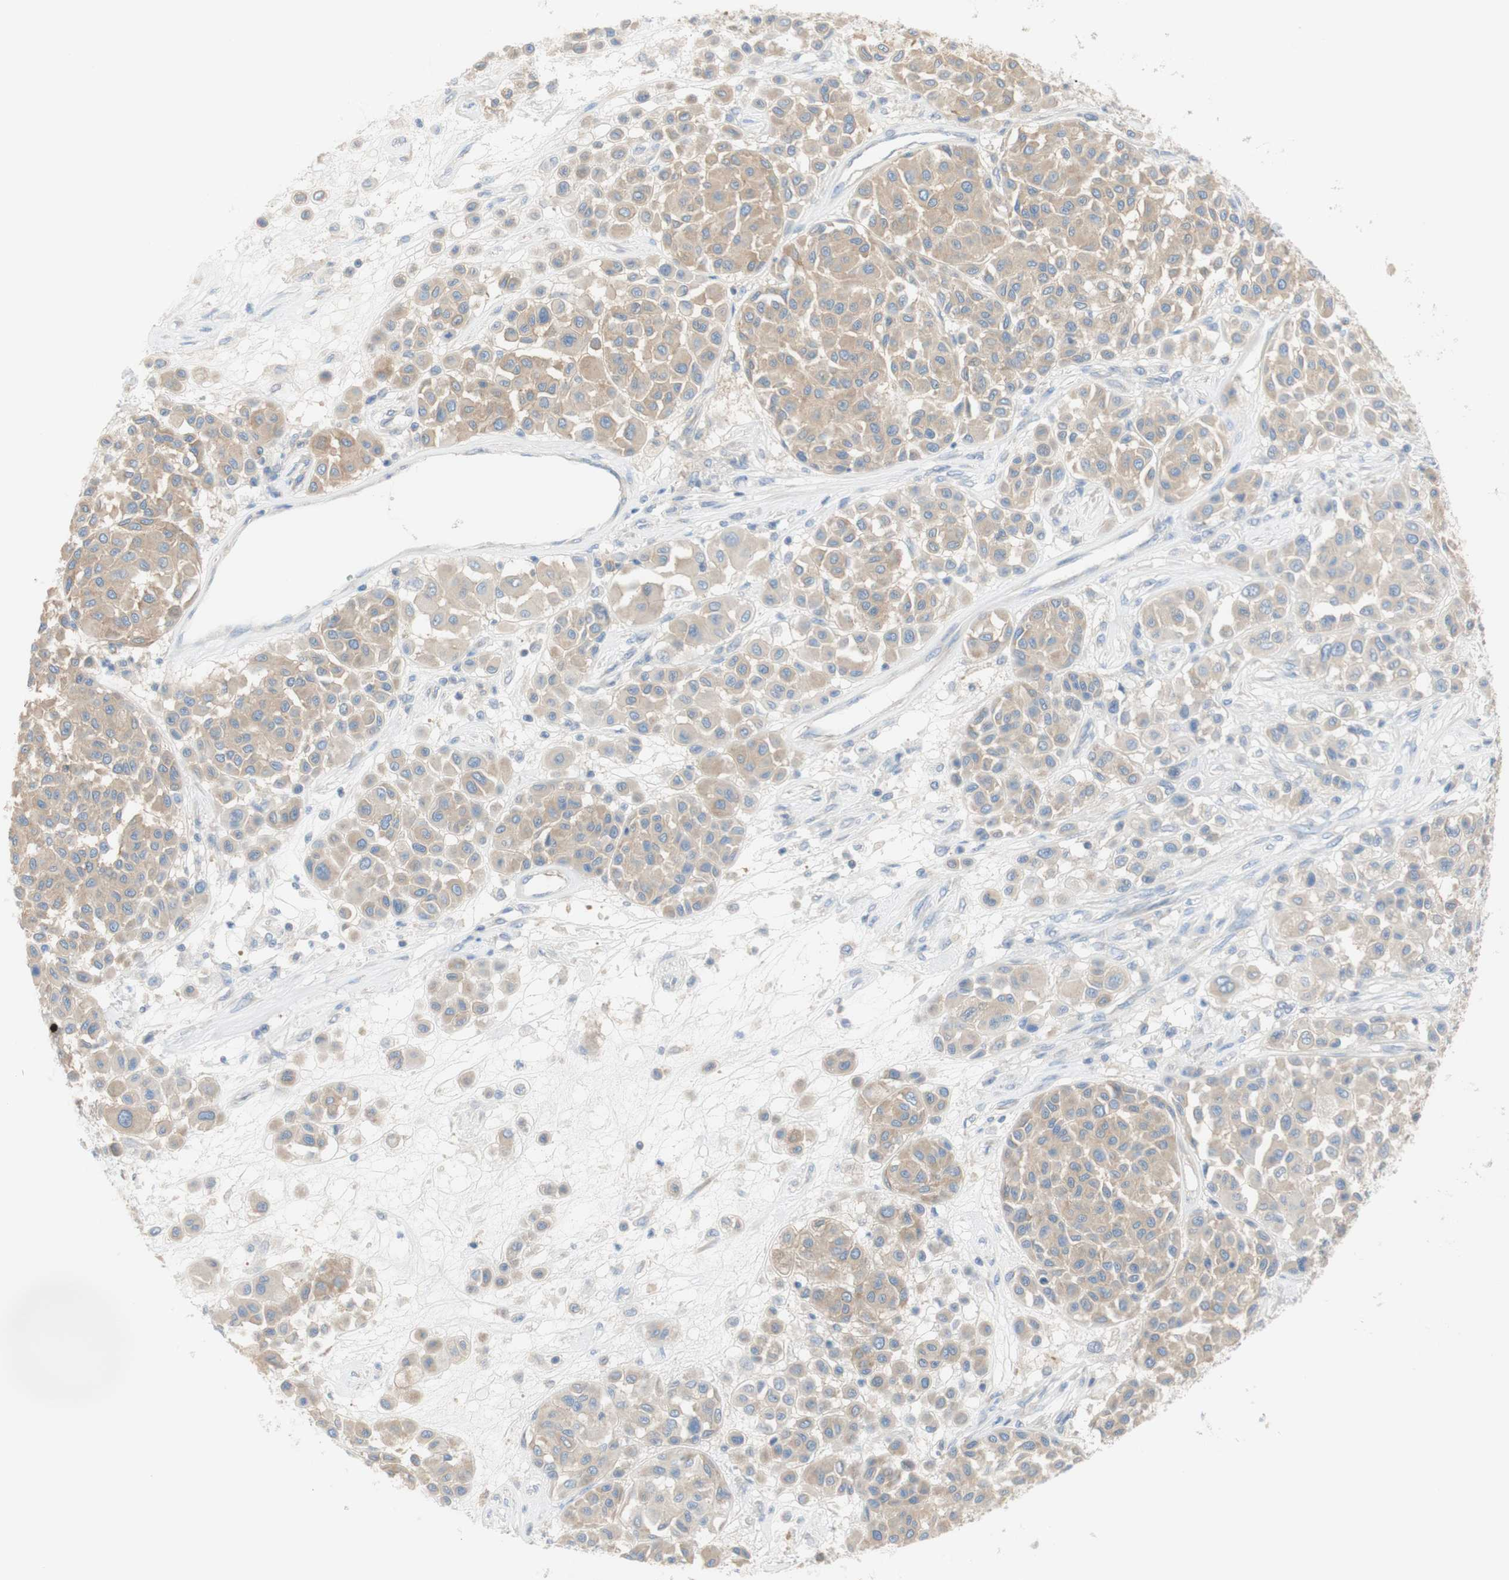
{"staining": {"intensity": "moderate", "quantity": ">75%", "location": "cytoplasmic/membranous"}, "tissue": "melanoma", "cell_type": "Tumor cells", "image_type": "cancer", "snomed": [{"axis": "morphology", "description": "Malignant melanoma, Metastatic site"}, {"axis": "topography", "description": "Soft tissue"}], "caption": "Protein positivity by IHC displays moderate cytoplasmic/membranous expression in about >75% of tumor cells in melanoma.", "gene": "ATP2B1", "patient": {"sex": "male", "age": 41}}